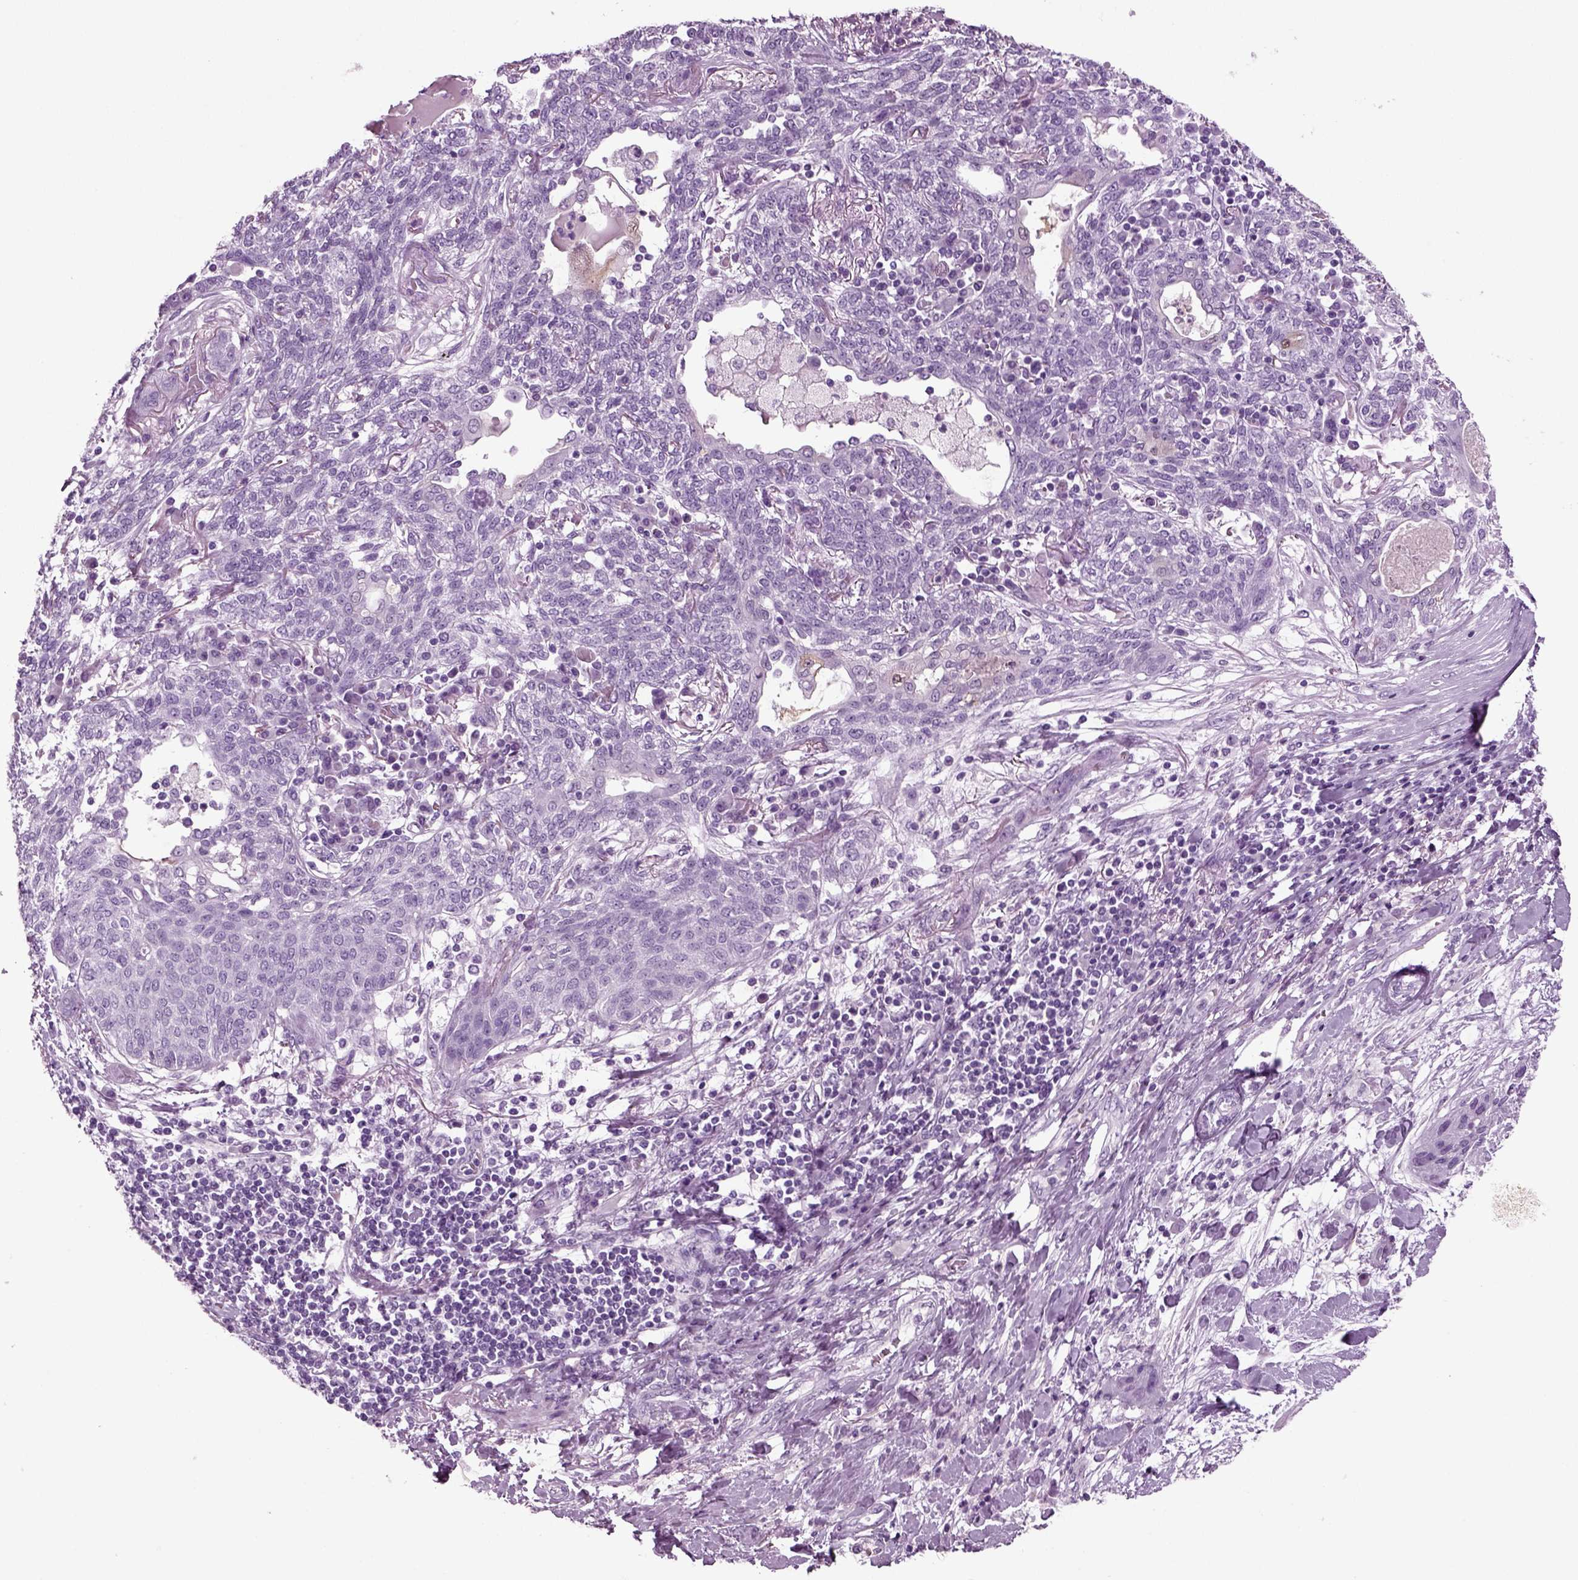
{"staining": {"intensity": "negative", "quantity": "none", "location": "none"}, "tissue": "lung cancer", "cell_type": "Tumor cells", "image_type": "cancer", "snomed": [{"axis": "morphology", "description": "Squamous cell carcinoma, NOS"}, {"axis": "topography", "description": "Lung"}], "caption": "IHC photomicrograph of human squamous cell carcinoma (lung) stained for a protein (brown), which shows no expression in tumor cells.", "gene": "CRABP1", "patient": {"sex": "female", "age": 70}}